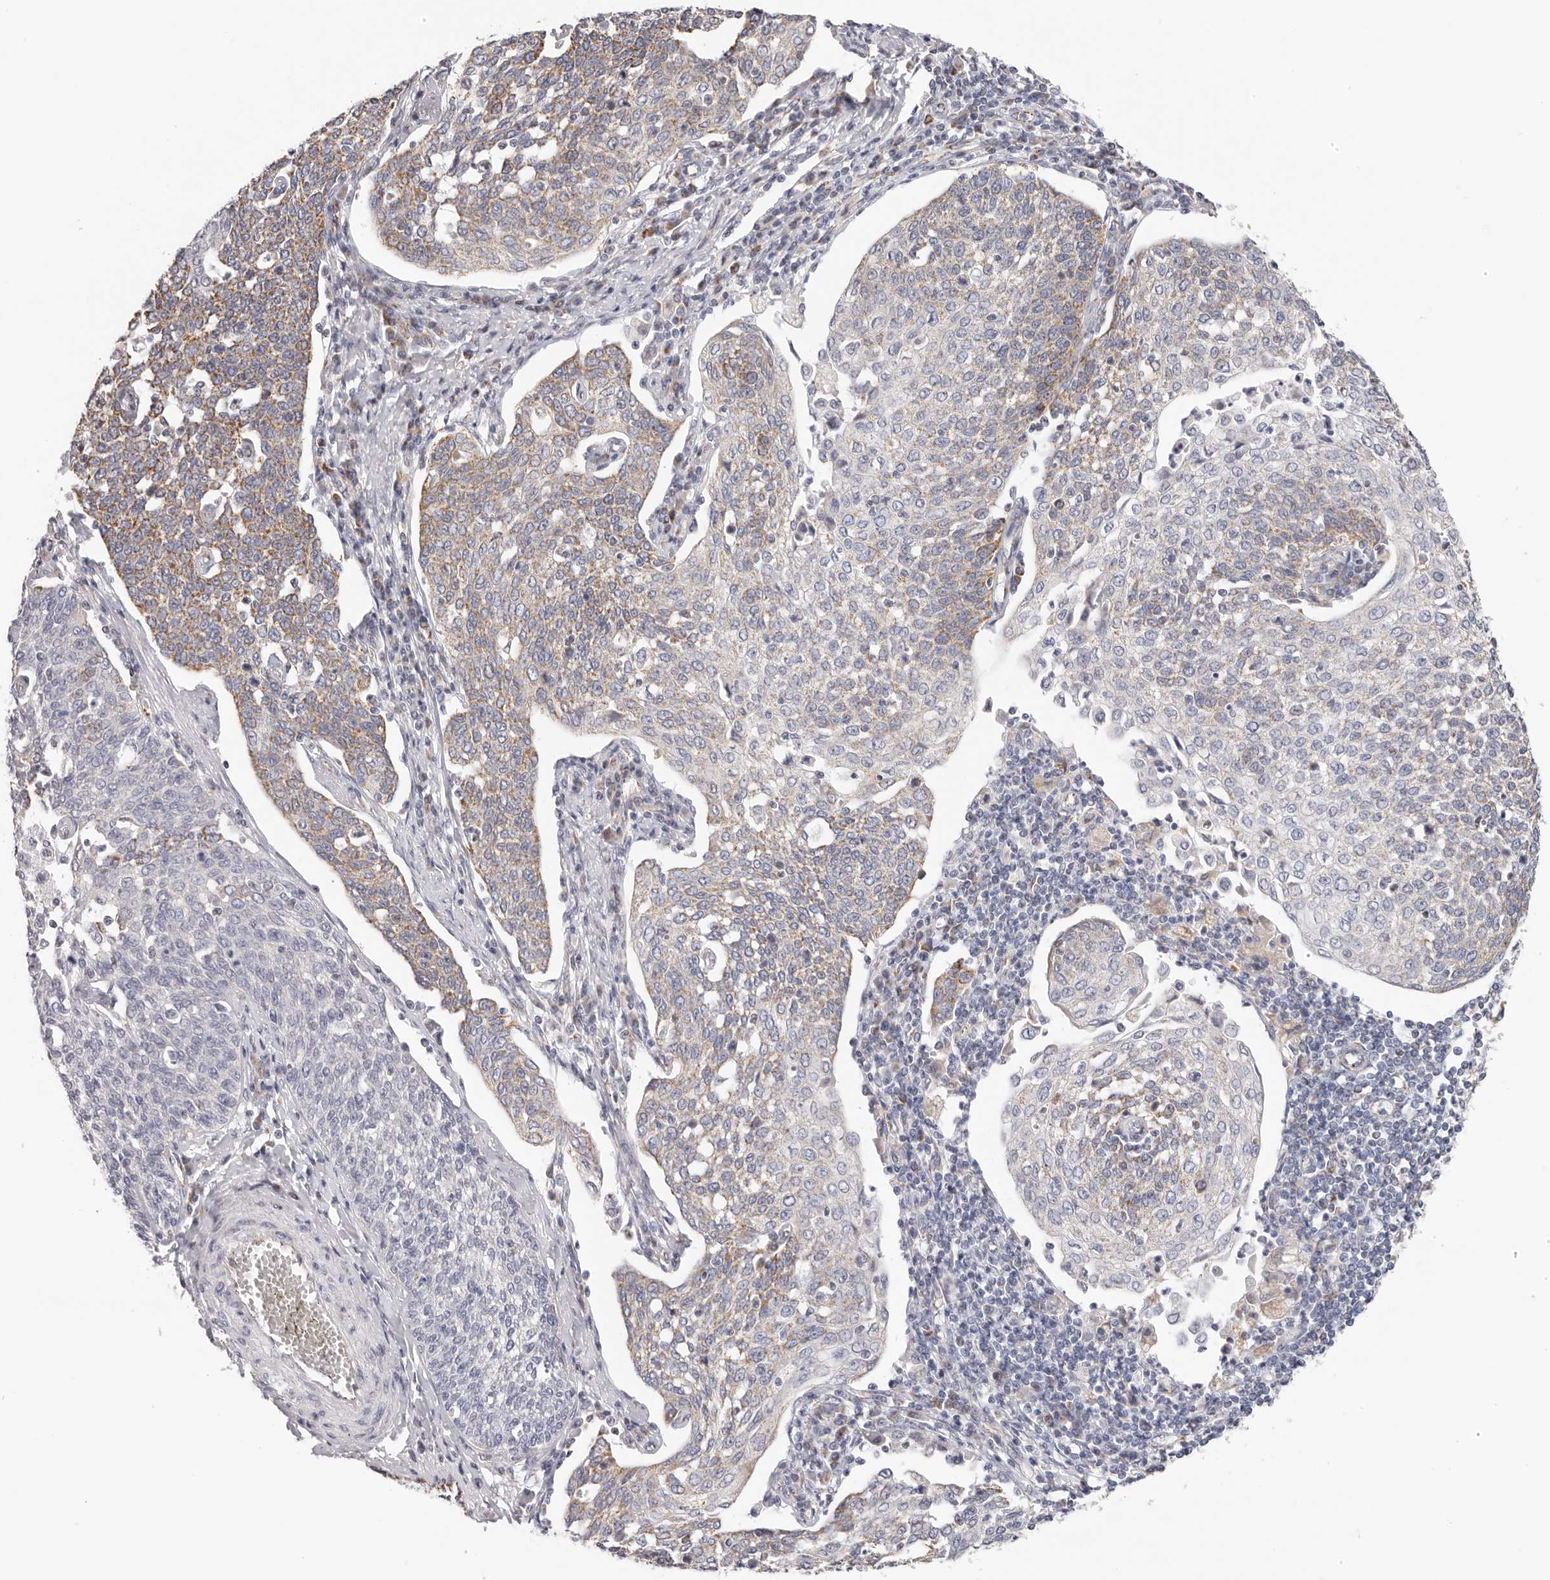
{"staining": {"intensity": "weak", "quantity": "25%-75%", "location": "cytoplasmic/membranous"}, "tissue": "cervical cancer", "cell_type": "Tumor cells", "image_type": "cancer", "snomed": [{"axis": "morphology", "description": "Squamous cell carcinoma, NOS"}, {"axis": "topography", "description": "Cervix"}], "caption": "Immunohistochemical staining of cervical cancer (squamous cell carcinoma) reveals low levels of weak cytoplasmic/membranous staining in approximately 25%-75% of tumor cells.", "gene": "AFDN", "patient": {"sex": "female", "age": 34}}